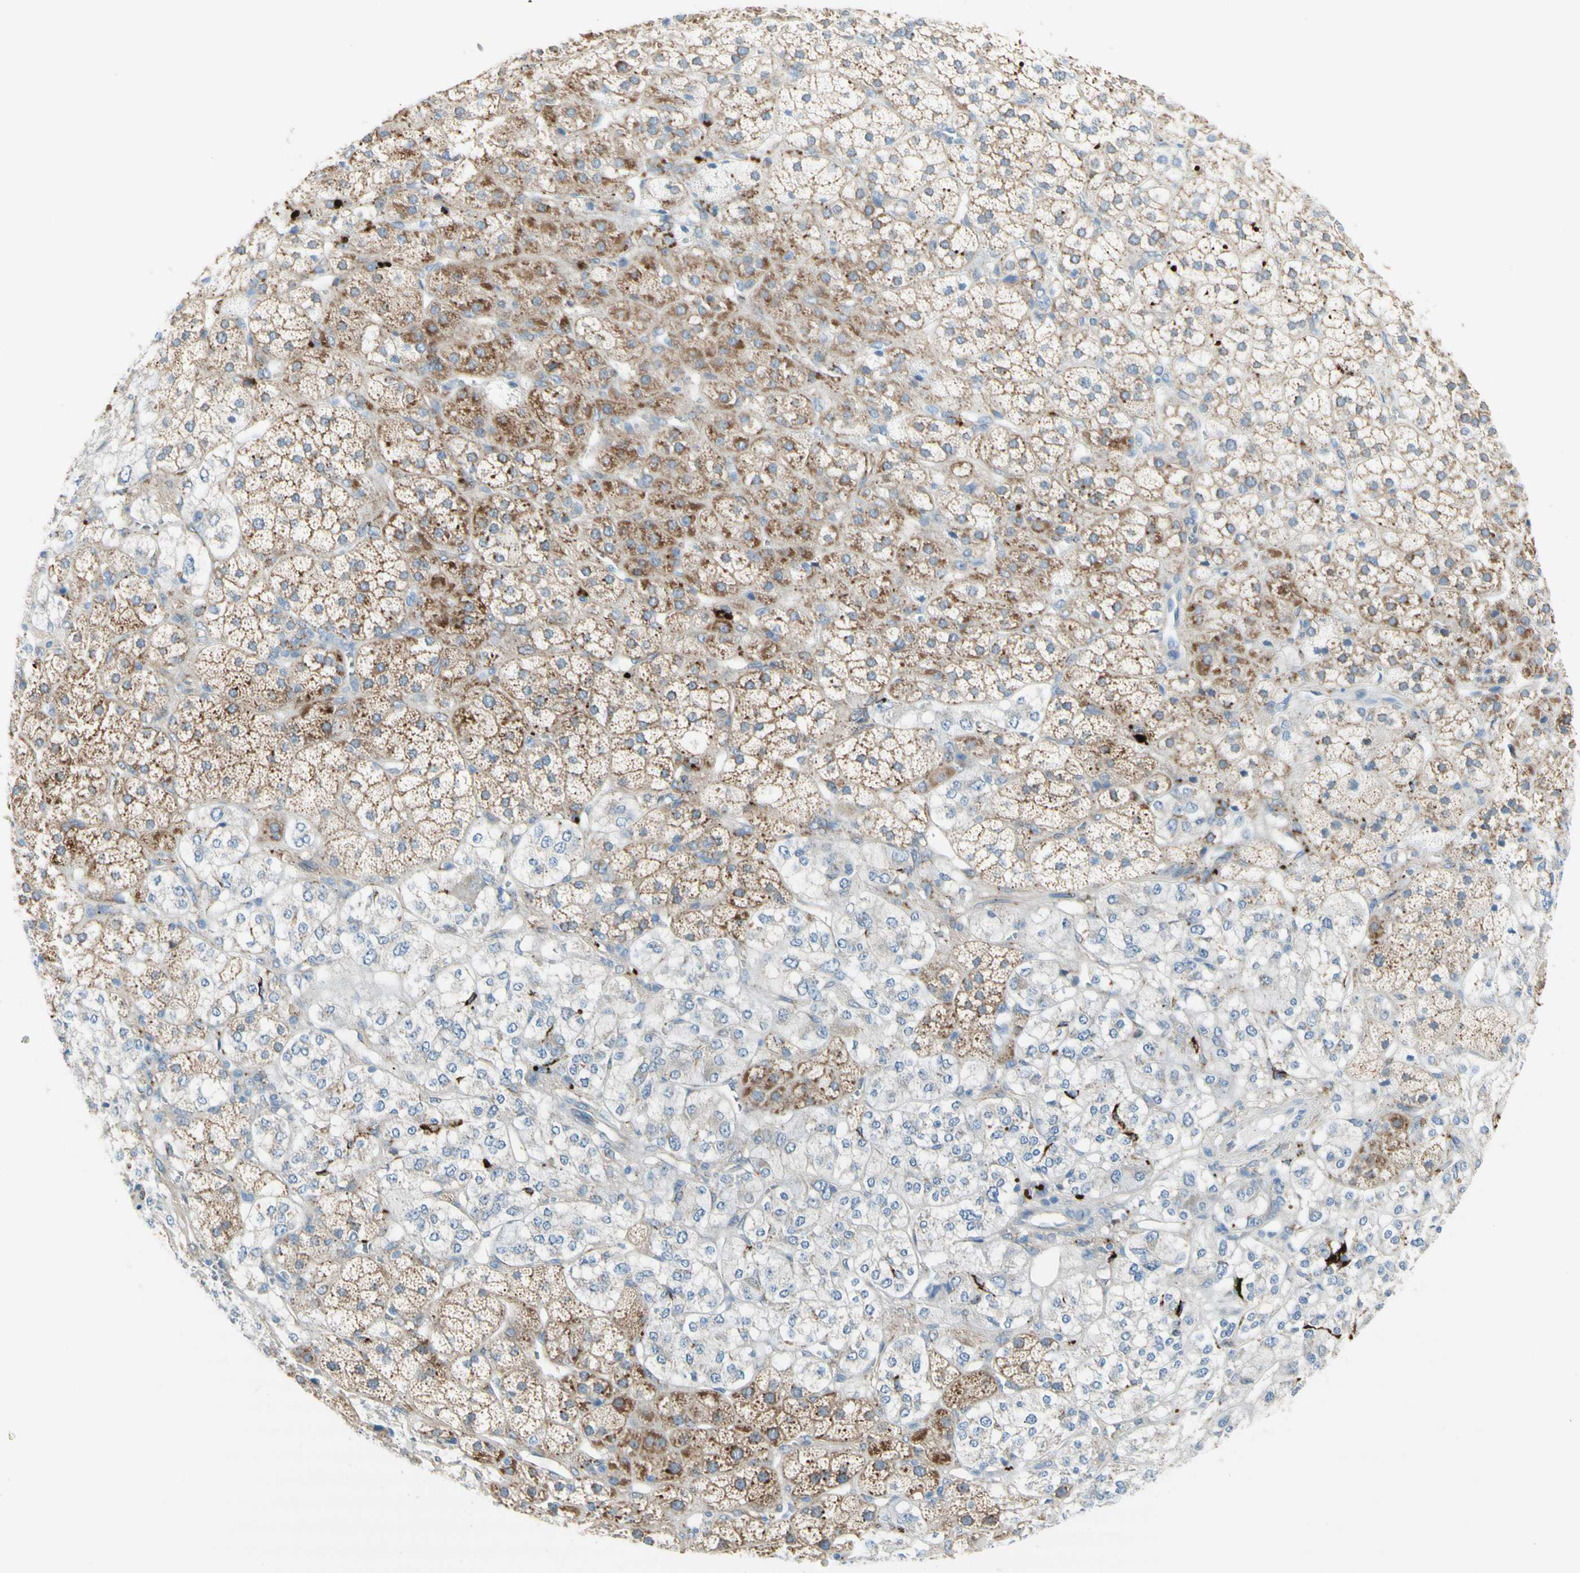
{"staining": {"intensity": "moderate", "quantity": "25%-75%", "location": "cytoplasmic/membranous"}, "tissue": "adrenal gland", "cell_type": "Glandular cells", "image_type": "normal", "snomed": [{"axis": "morphology", "description": "Normal tissue, NOS"}, {"axis": "topography", "description": "Adrenal gland"}], "caption": "Adrenal gland stained with IHC demonstrates moderate cytoplasmic/membranous positivity in approximately 25%-75% of glandular cells. The protein of interest is stained brown, and the nuclei are stained in blue (DAB IHC with brightfield microscopy, high magnification).", "gene": "URB2", "patient": {"sex": "male", "age": 56}}